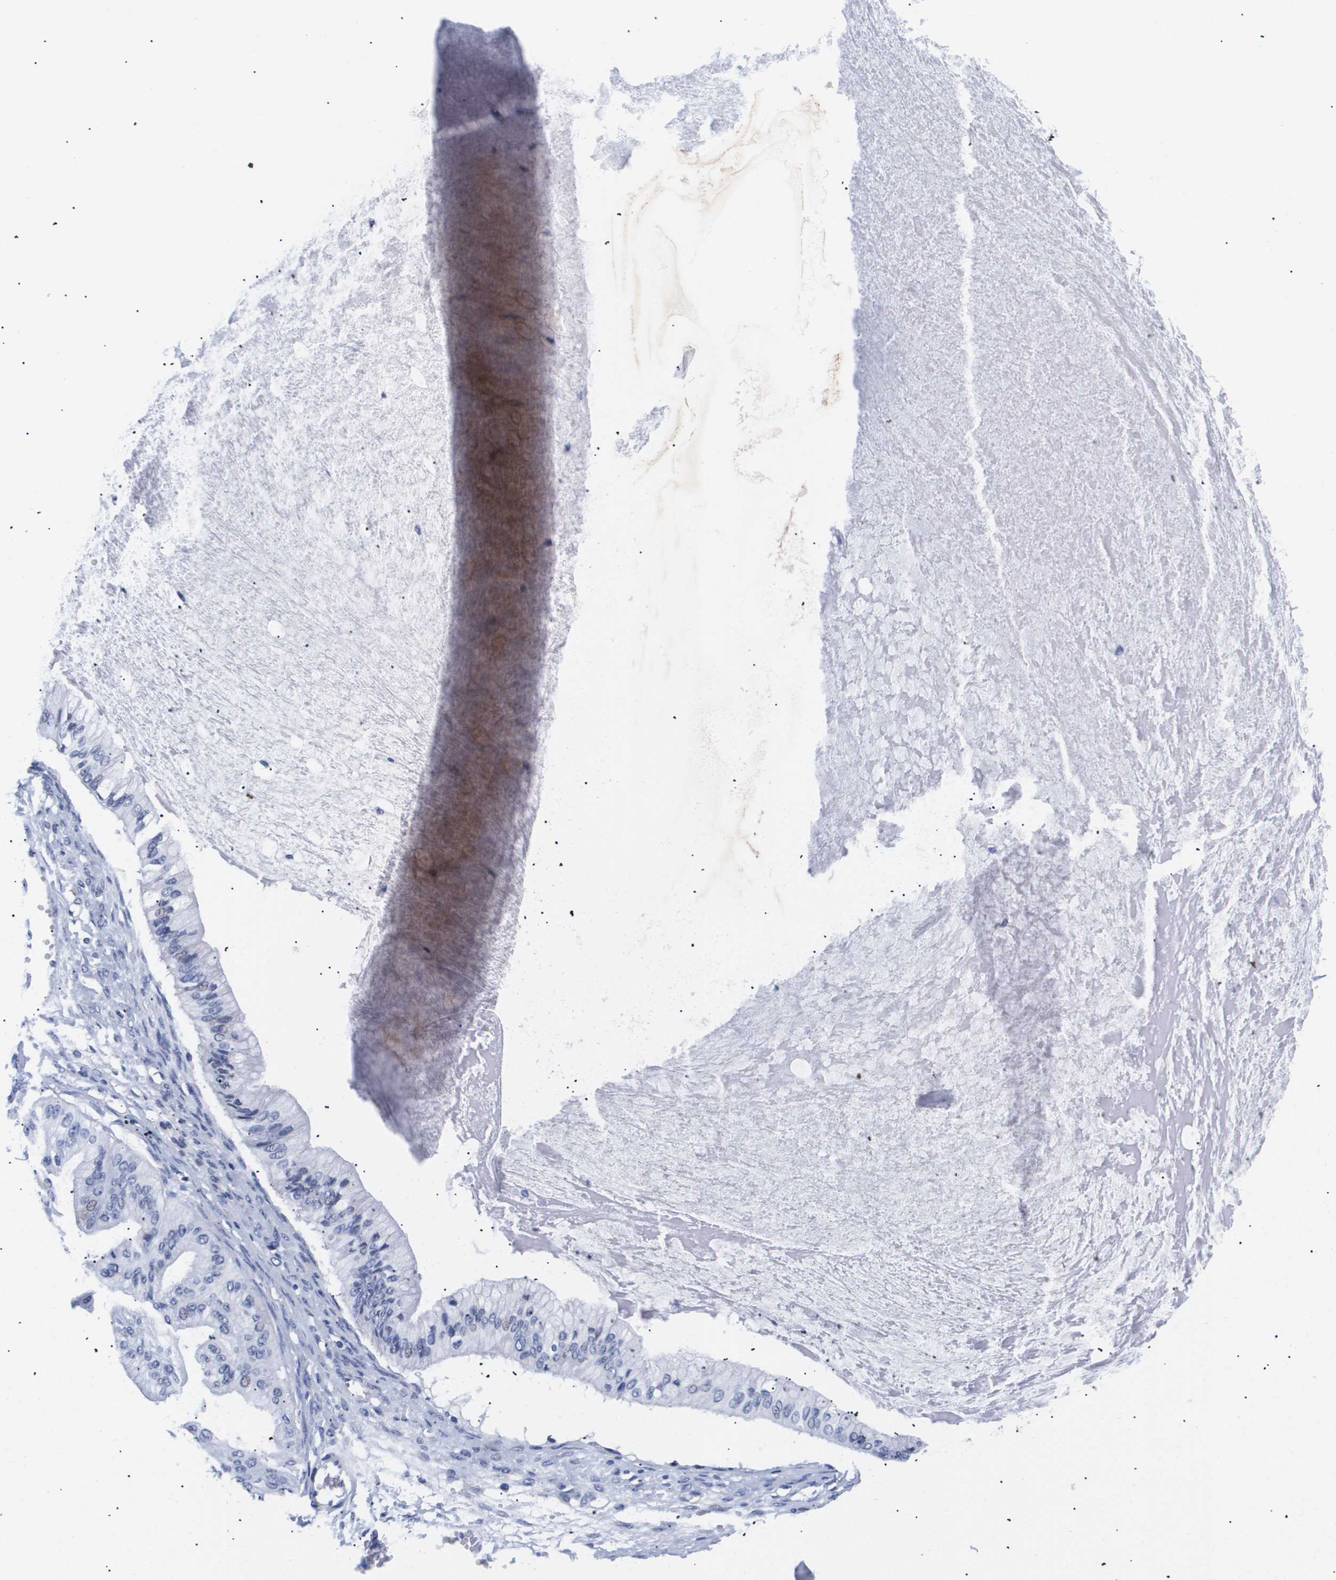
{"staining": {"intensity": "negative", "quantity": "none", "location": "none"}, "tissue": "ovarian cancer", "cell_type": "Tumor cells", "image_type": "cancer", "snomed": [{"axis": "morphology", "description": "Cystadenocarcinoma, mucinous, NOS"}, {"axis": "topography", "description": "Ovary"}], "caption": "The micrograph displays no significant expression in tumor cells of ovarian mucinous cystadenocarcinoma.", "gene": "SHD", "patient": {"sex": "female", "age": 57}}